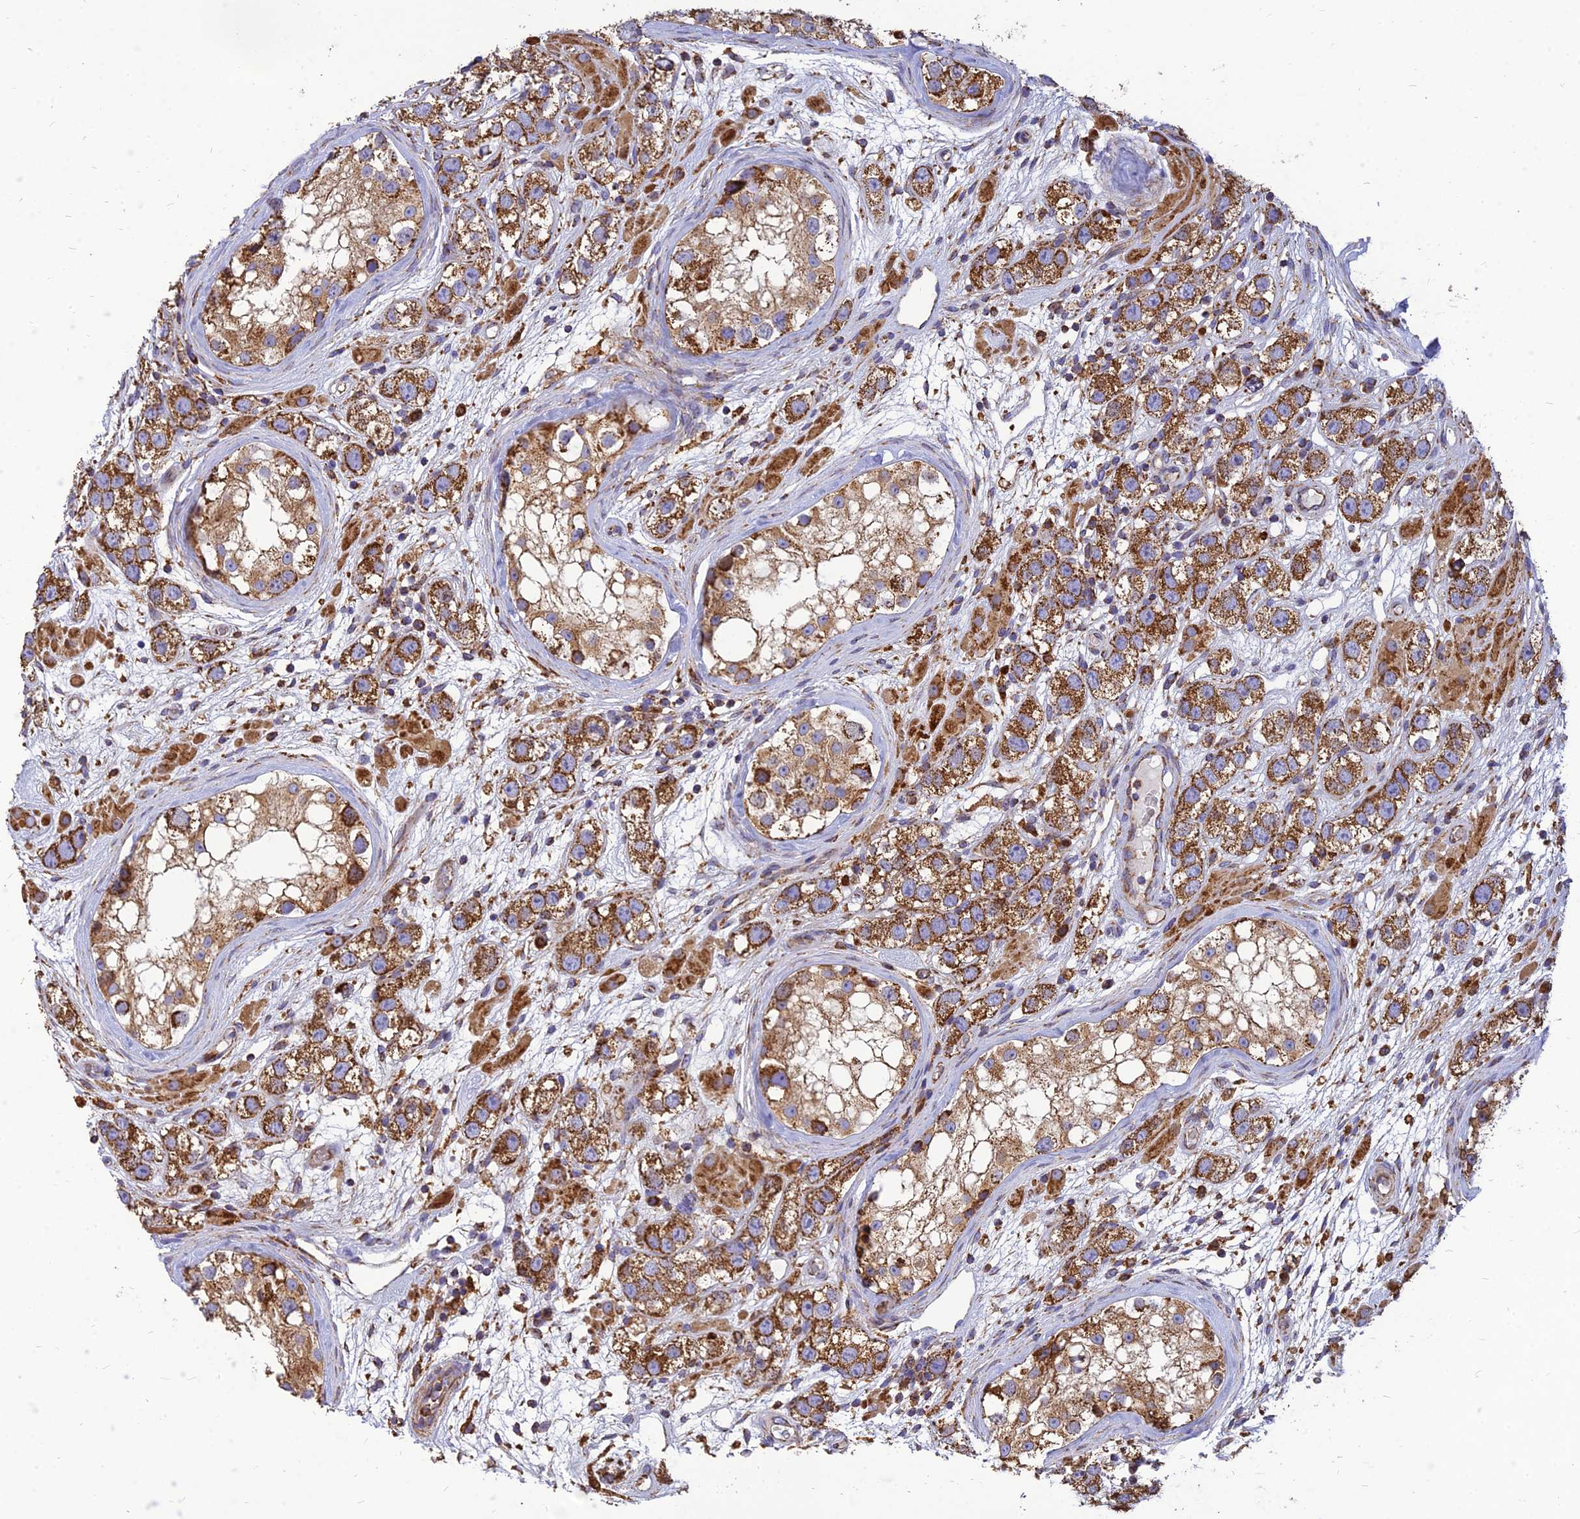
{"staining": {"intensity": "strong", "quantity": ">75%", "location": "cytoplasmic/membranous"}, "tissue": "testis cancer", "cell_type": "Tumor cells", "image_type": "cancer", "snomed": [{"axis": "morphology", "description": "Seminoma, NOS"}, {"axis": "topography", "description": "Testis"}], "caption": "Immunohistochemistry (IHC) (DAB) staining of testis cancer shows strong cytoplasmic/membranous protein positivity in about >75% of tumor cells.", "gene": "THUMPD2", "patient": {"sex": "male", "age": 28}}